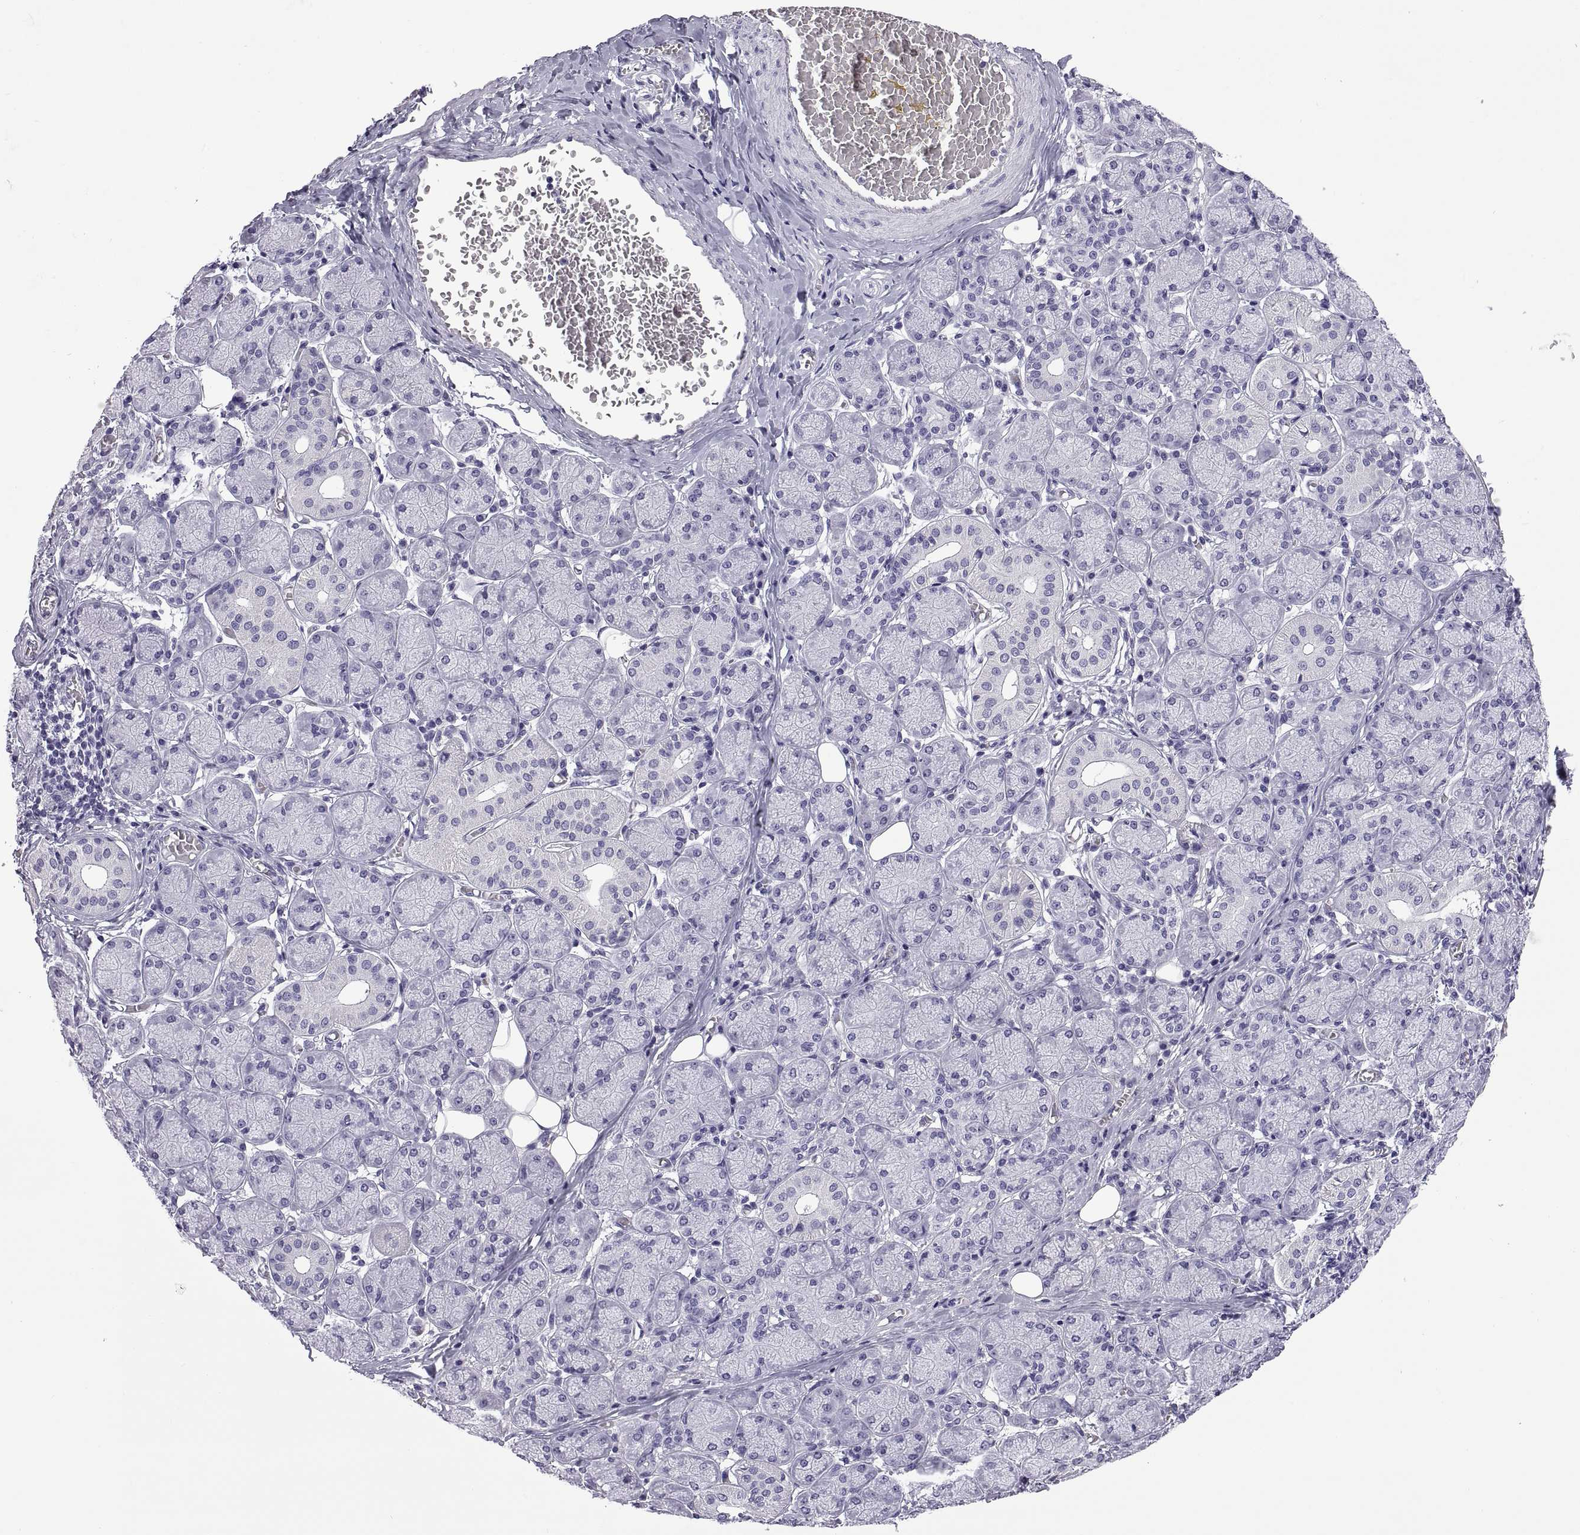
{"staining": {"intensity": "negative", "quantity": "none", "location": "none"}, "tissue": "salivary gland", "cell_type": "Glandular cells", "image_type": "normal", "snomed": [{"axis": "morphology", "description": "Normal tissue, NOS"}, {"axis": "topography", "description": "Salivary gland"}, {"axis": "topography", "description": "Peripheral nerve tissue"}], "caption": "Salivary gland was stained to show a protein in brown. There is no significant expression in glandular cells. (DAB IHC with hematoxylin counter stain).", "gene": "CRISP1", "patient": {"sex": "female", "age": 24}}